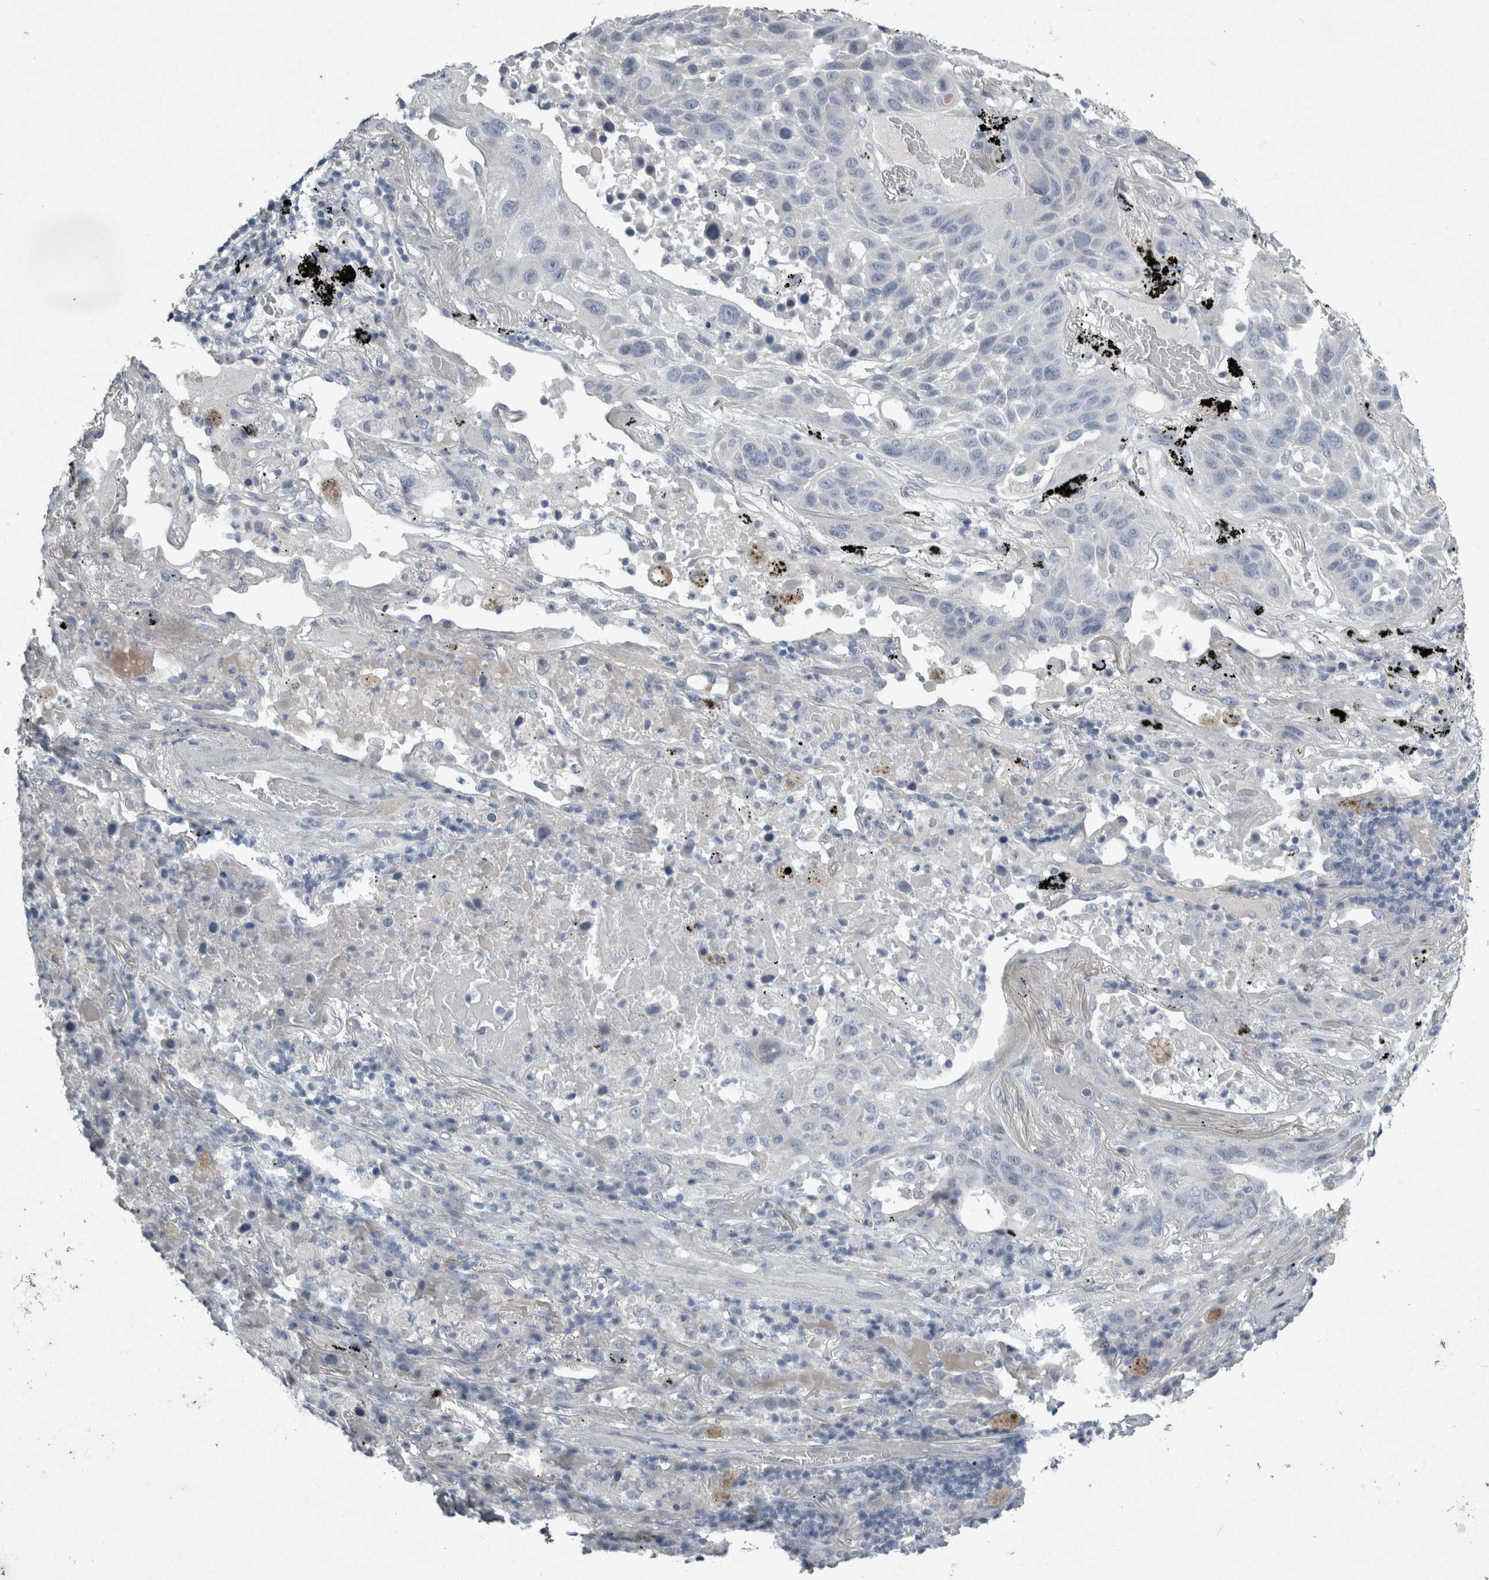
{"staining": {"intensity": "negative", "quantity": "none", "location": "none"}, "tissue": "lung cancer", "cell_type": "Tumor cells", "image_type": "cancer", "snomed": [{"axis": "morphology", "description": "Squamous cell carcinoma, NOS"}, {"axis": "topography", "description": "Lung"}], "caption": "DAB (3,3'-diaminobenzidine) immunohistochemical staining of lung squamous cell carcinoma displays no significant staining in tumor cells.", "gene": "PDX1", "patient": {"sex": "male", "age": 57}}